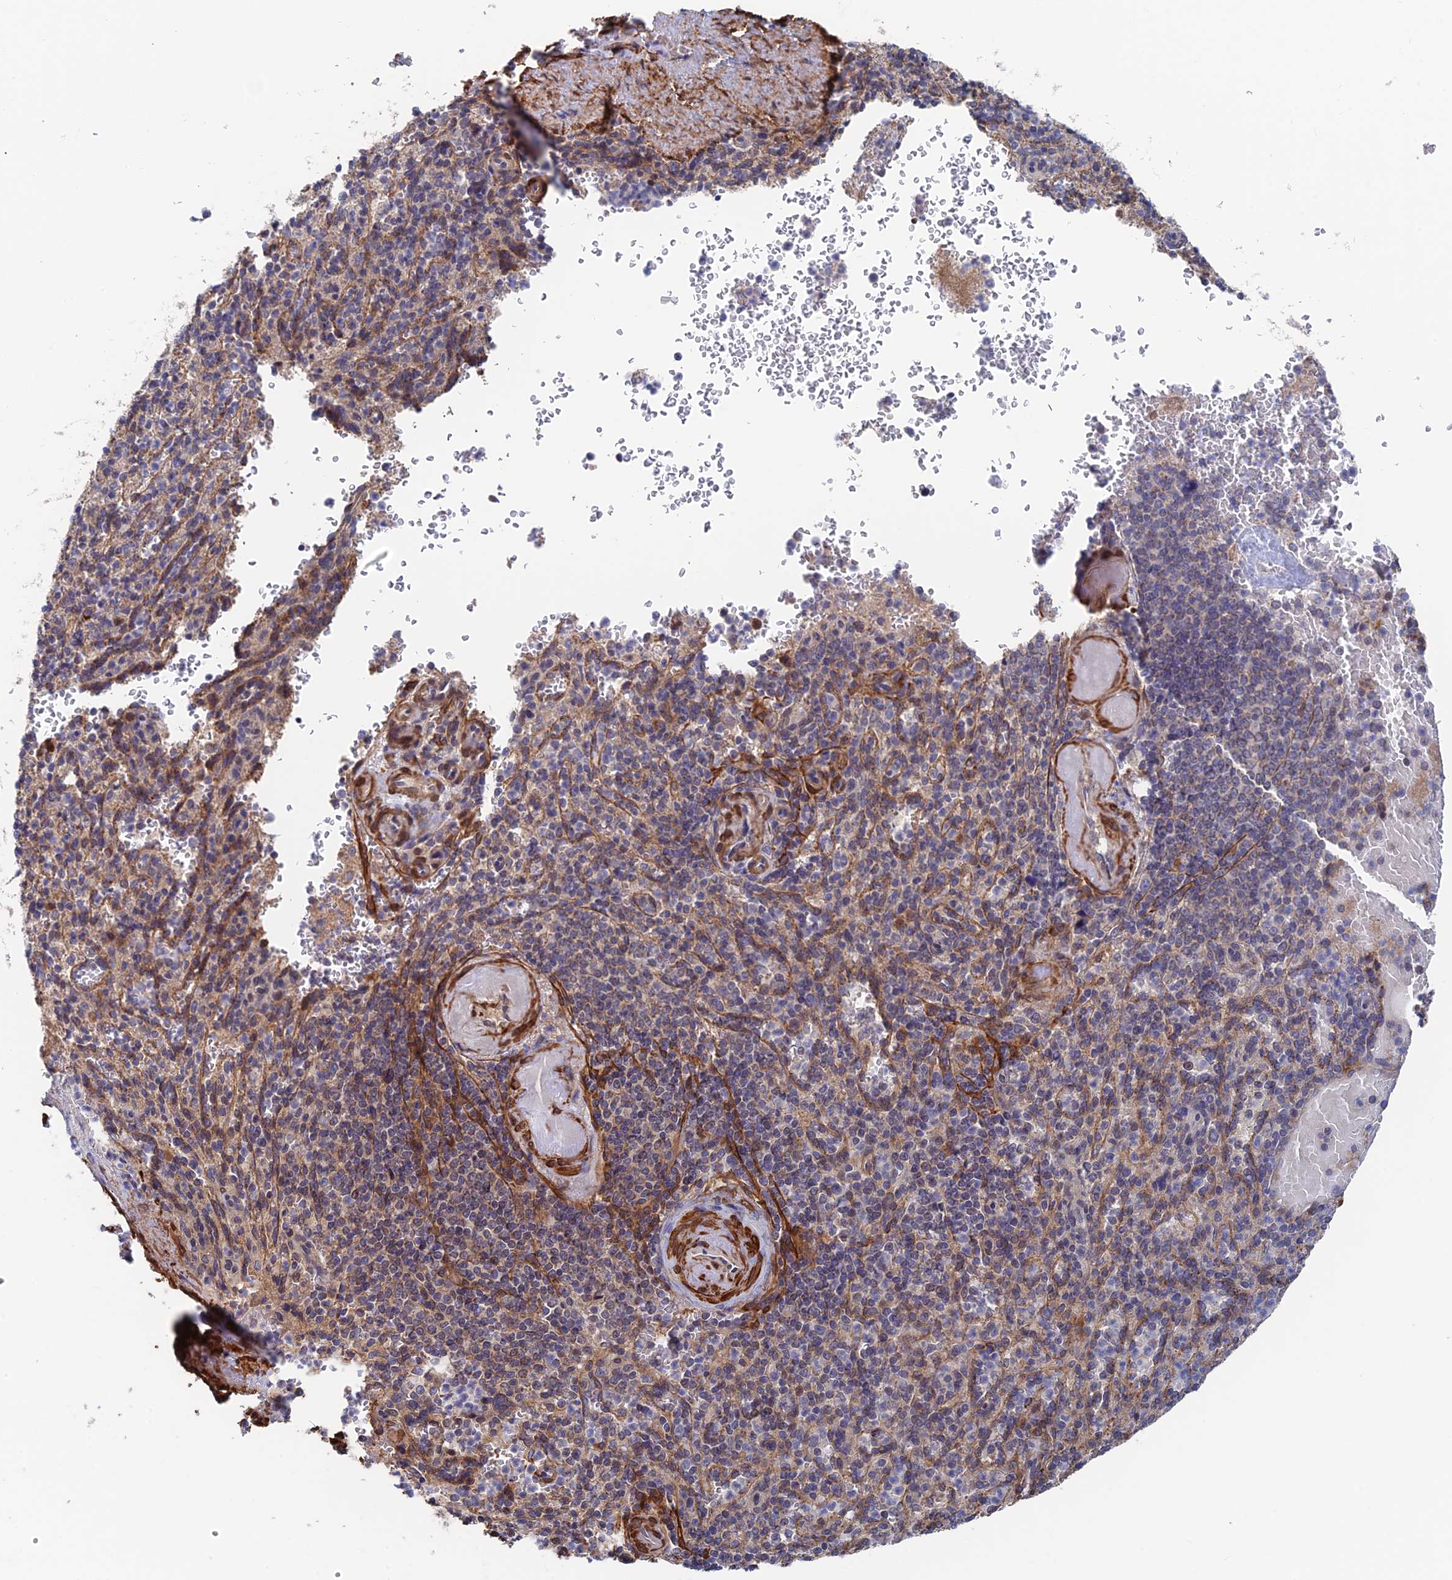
{"staining": {"intensity": "negative", "quantity": "none", "location": "none"}, "tissue": "spleen", "cell_type": "Cells in red pulp", "image_type": "normal", "snomed": [{"axis": "morphology", "description": "Normal tissue, NOS"}, {"axis": "topography", "description": "Spleen"}], "caption": "The micrograph shows no significant positivity in cells in red pulp of spleen. (Immunohistochemistry, brightfield microscopy, high magnification).", "gene": "ZNF320", "patient": {"sex": "female", "age": 74}}